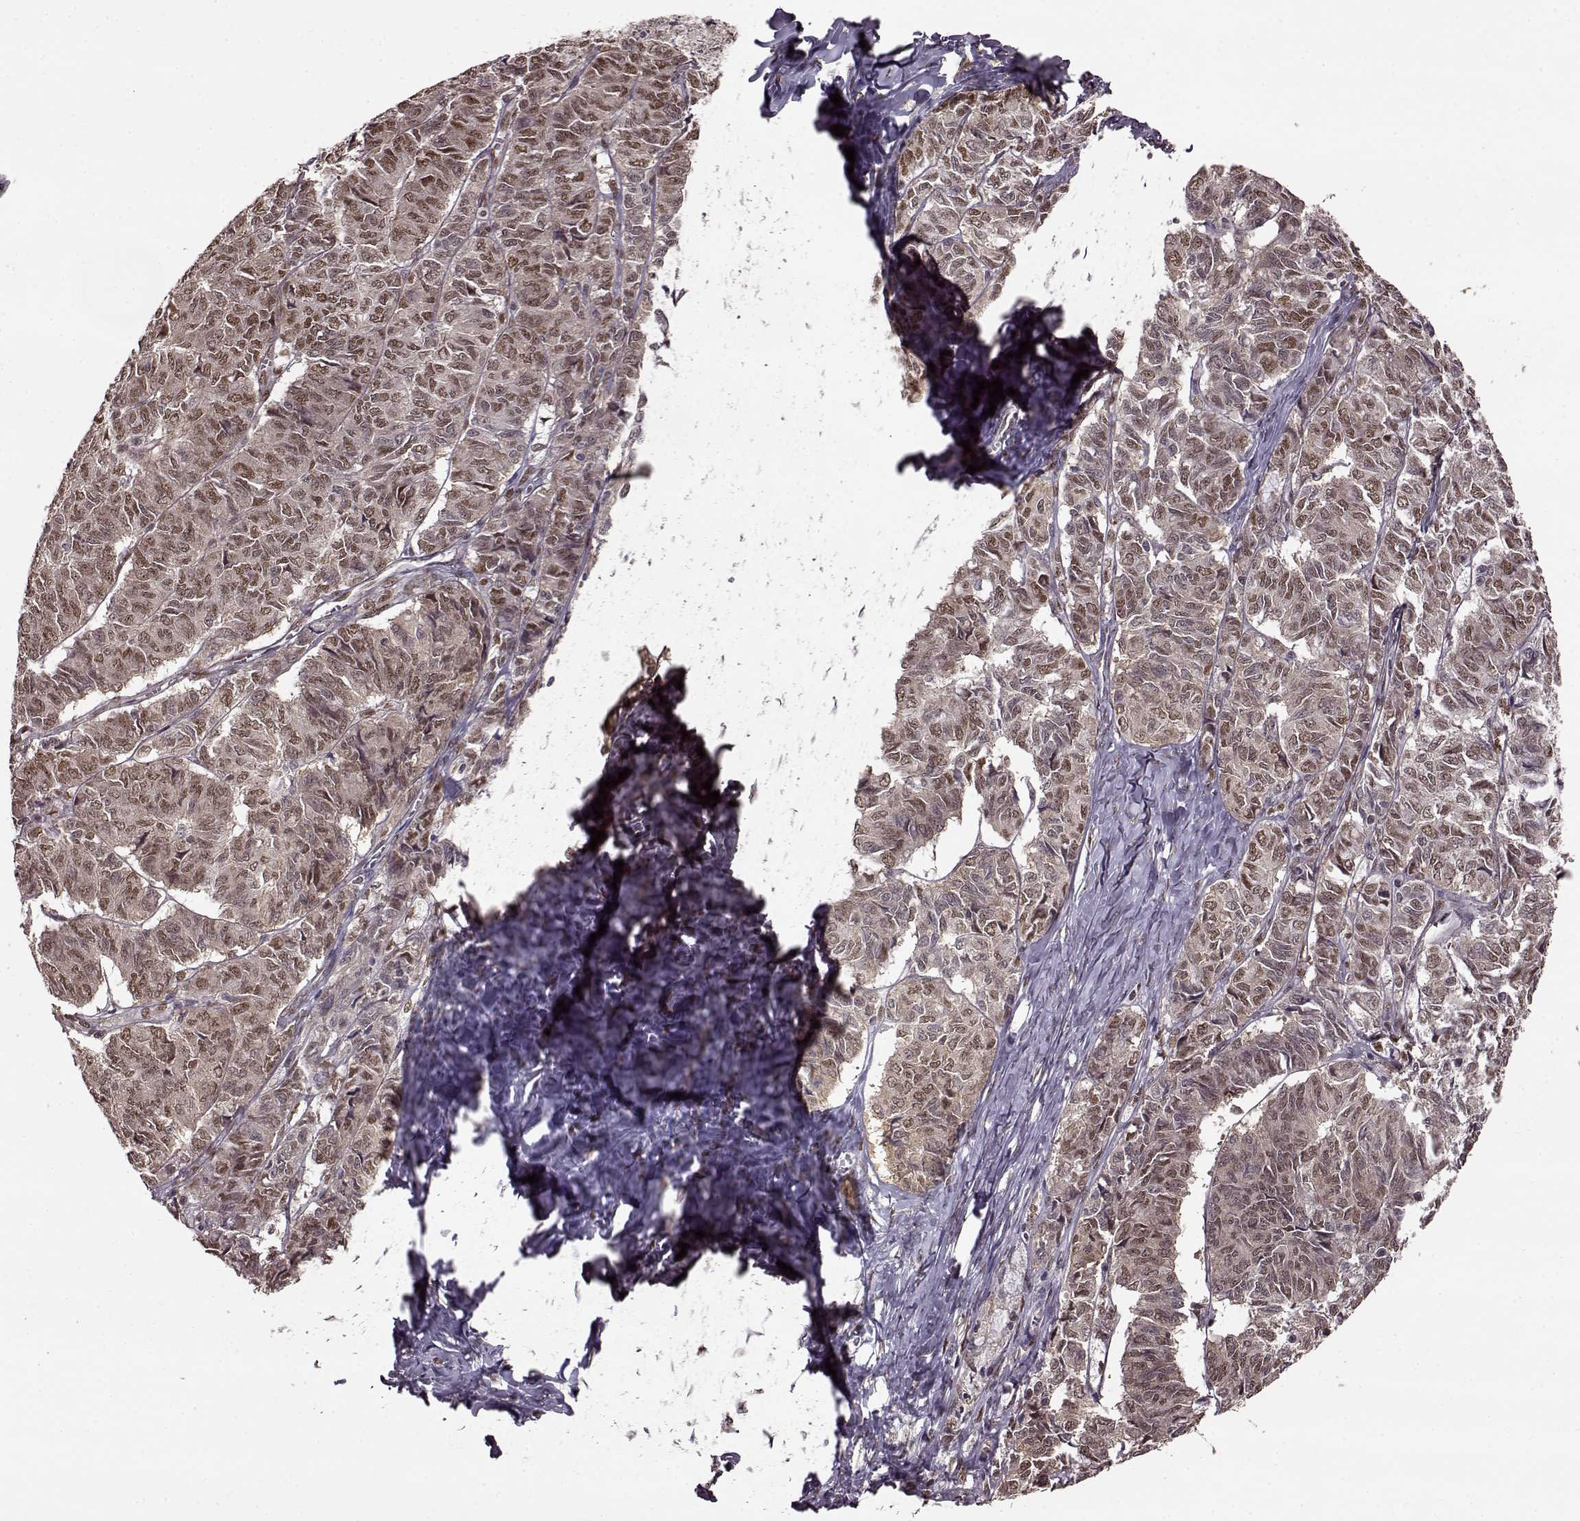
{"staining": {"intensity": "weak", "quantity": ">75%", "location": "nuclear"}, "tissue": "ovarian cancer", "cell_type": "Tumor cells", "image_type": "cancer", "snomed": [{"axis": "morphology", "description": "Carcinoma, endometroid"}, {"axis": "topography", "description": "Ovary"}], "caption": "The micrograph reveals staining of ovarian cancer (endometroid carcinoma), revealing weak nuclear protein expression (brown color) within tumor cells.", "gene": "FTO", "patient": {"sex": "female", "age": 80}}